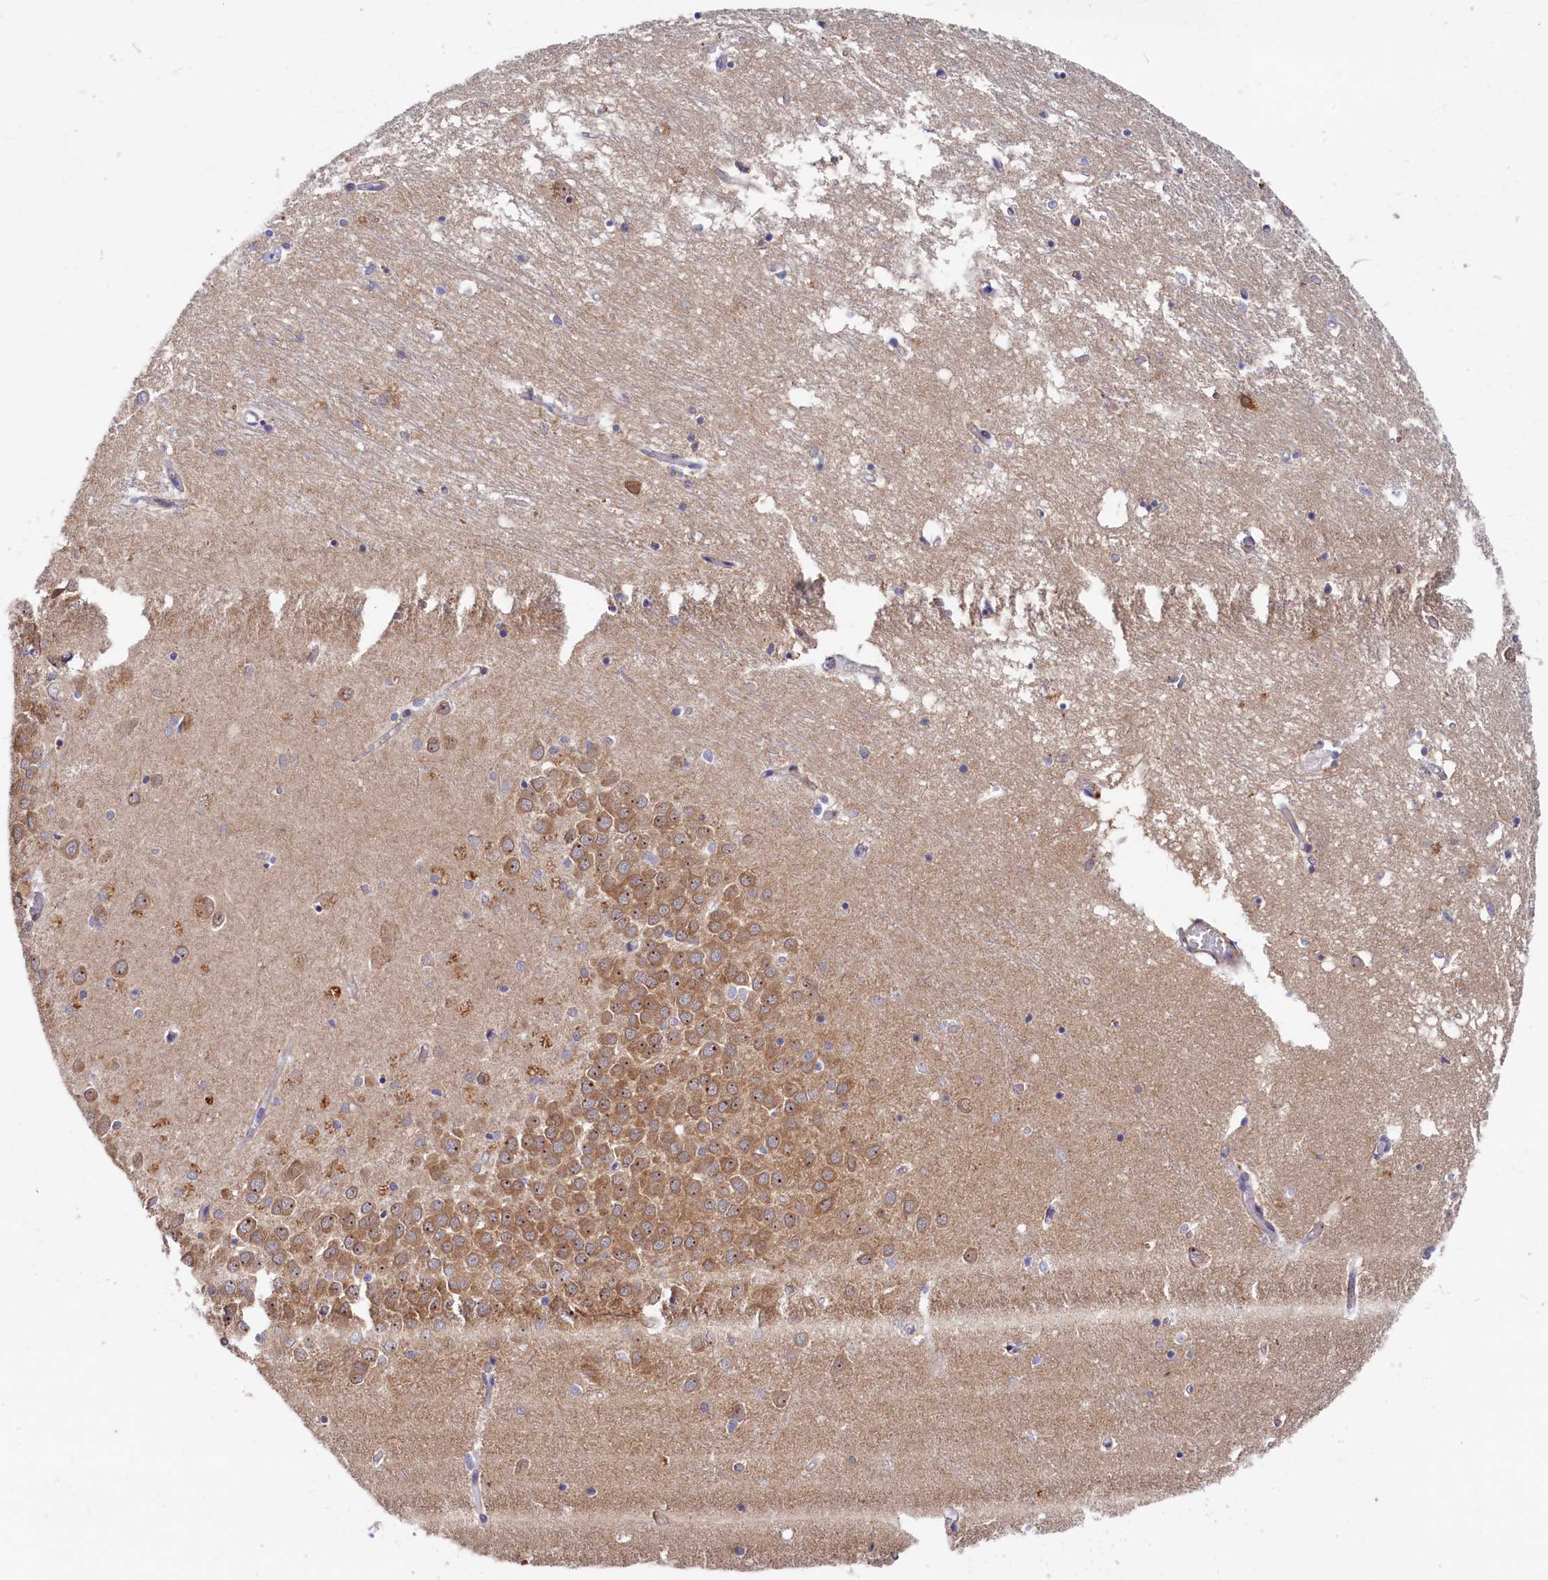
{"staining": {"intensity": "weak", "quantity": "<25%", "location": "cytoplasmic/membranous"}, "tissue": "hippocampus", "cell_type": "Glial cells", "image_type": "normal", "snomed": [{"axis": "morphology", "description": "Normal tissue, NOS"}, {"axis": "topography", "description": "Hippocampus"}], "caption": "Human hippocampus stained for a protein using IHC shows no staining in glial cells.", "gene": "RGS7BP", "patient": {"sex": "male", "age": 70}}